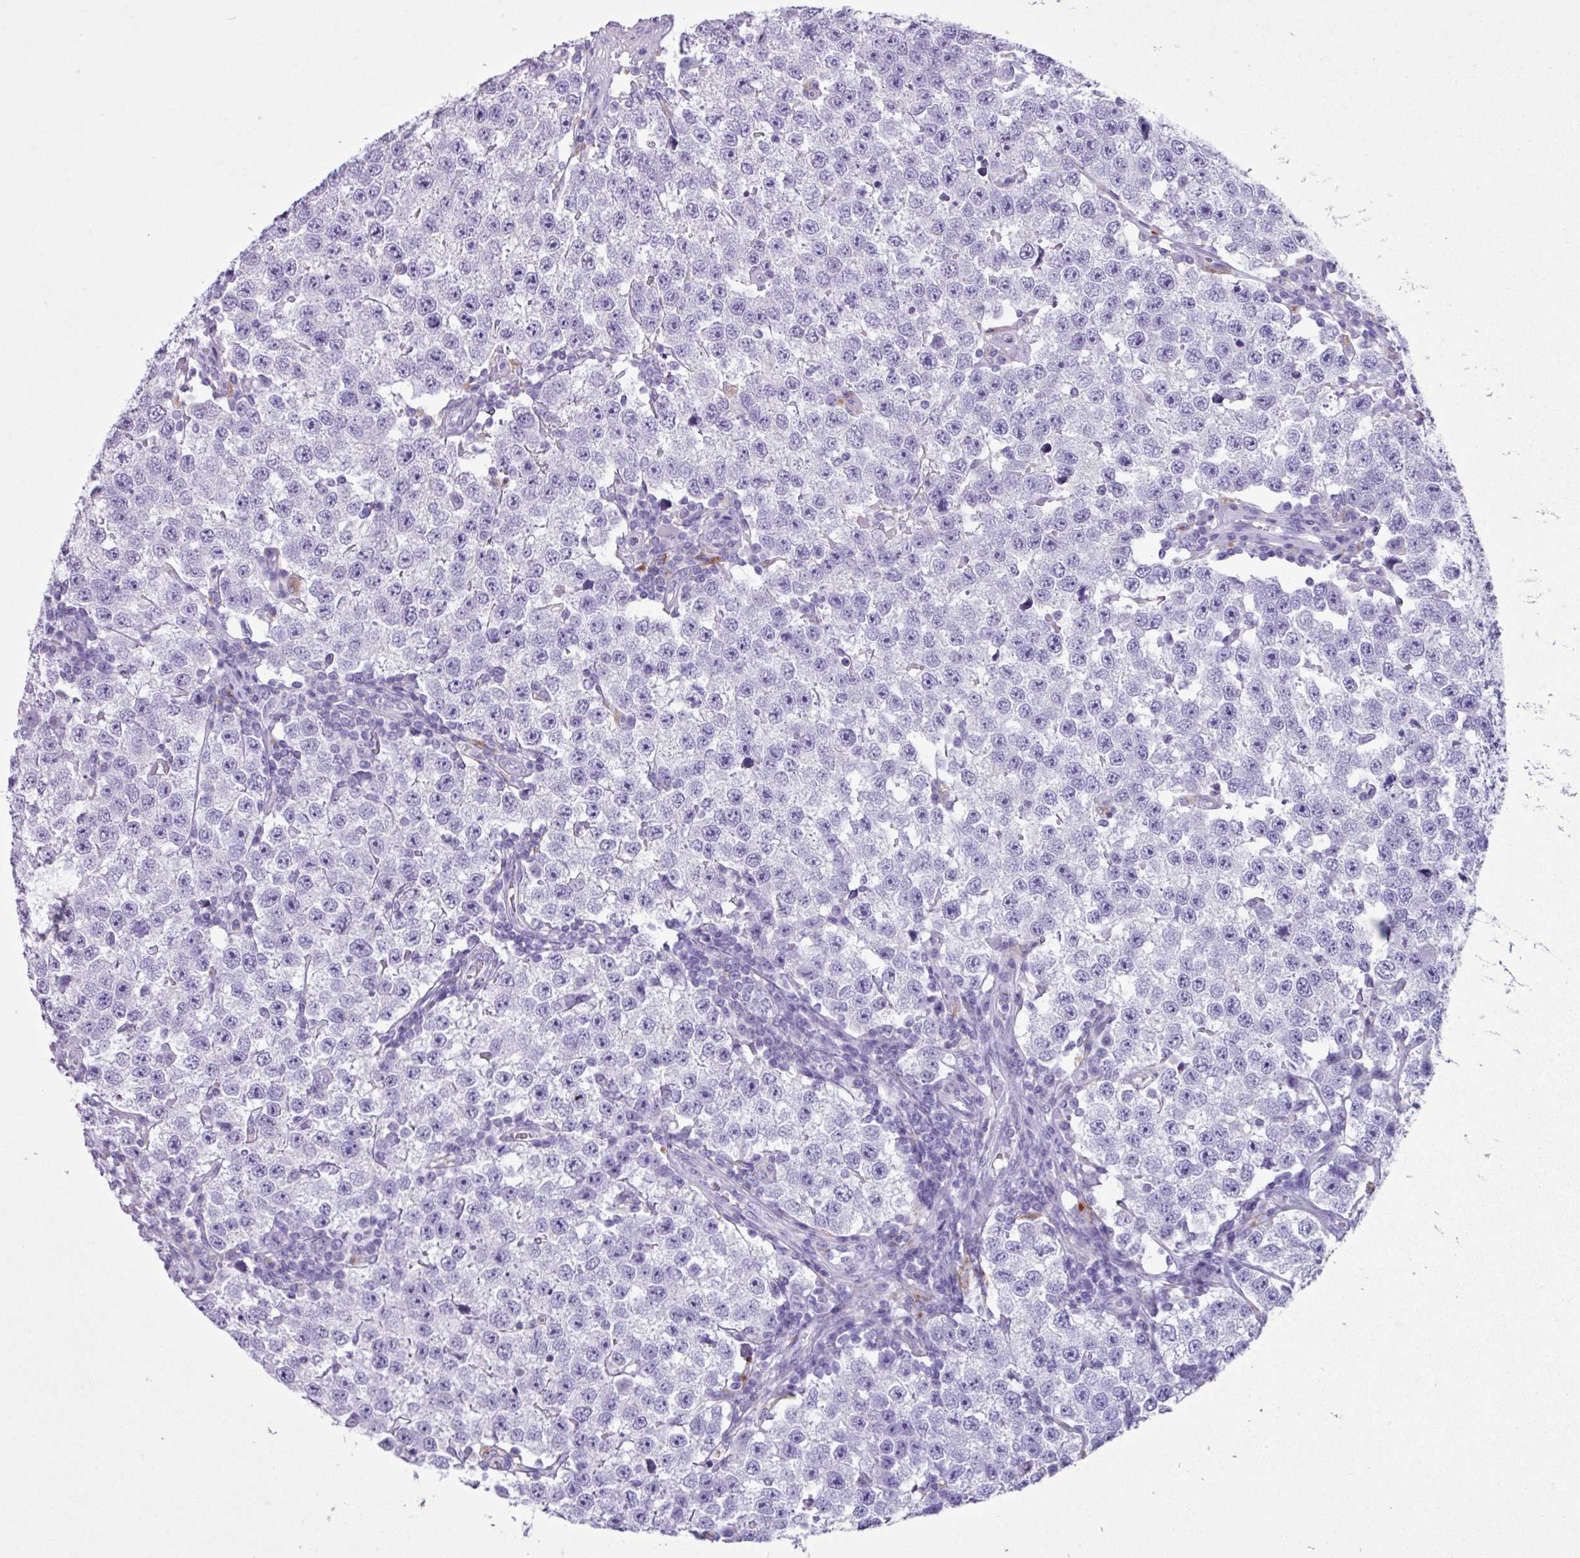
{"staining": {"intensity": "negative", "quantity": "none", "location": "none"}, "tissue": "testis cancer", "cell_type": "Tumor cells", "image_type": "cancer", "snomed": [{"axis": "morphology", "description": "Seminoma, NOS"}, {"axis": "topography", "description": "Testis"}], "caption": "Tumor cells show no significant protein expression in testis cancer (seminoma). (DAB IHC, high magnification).", "gene": "AGO3", "patient": {"sex": "male", "age": 34}}